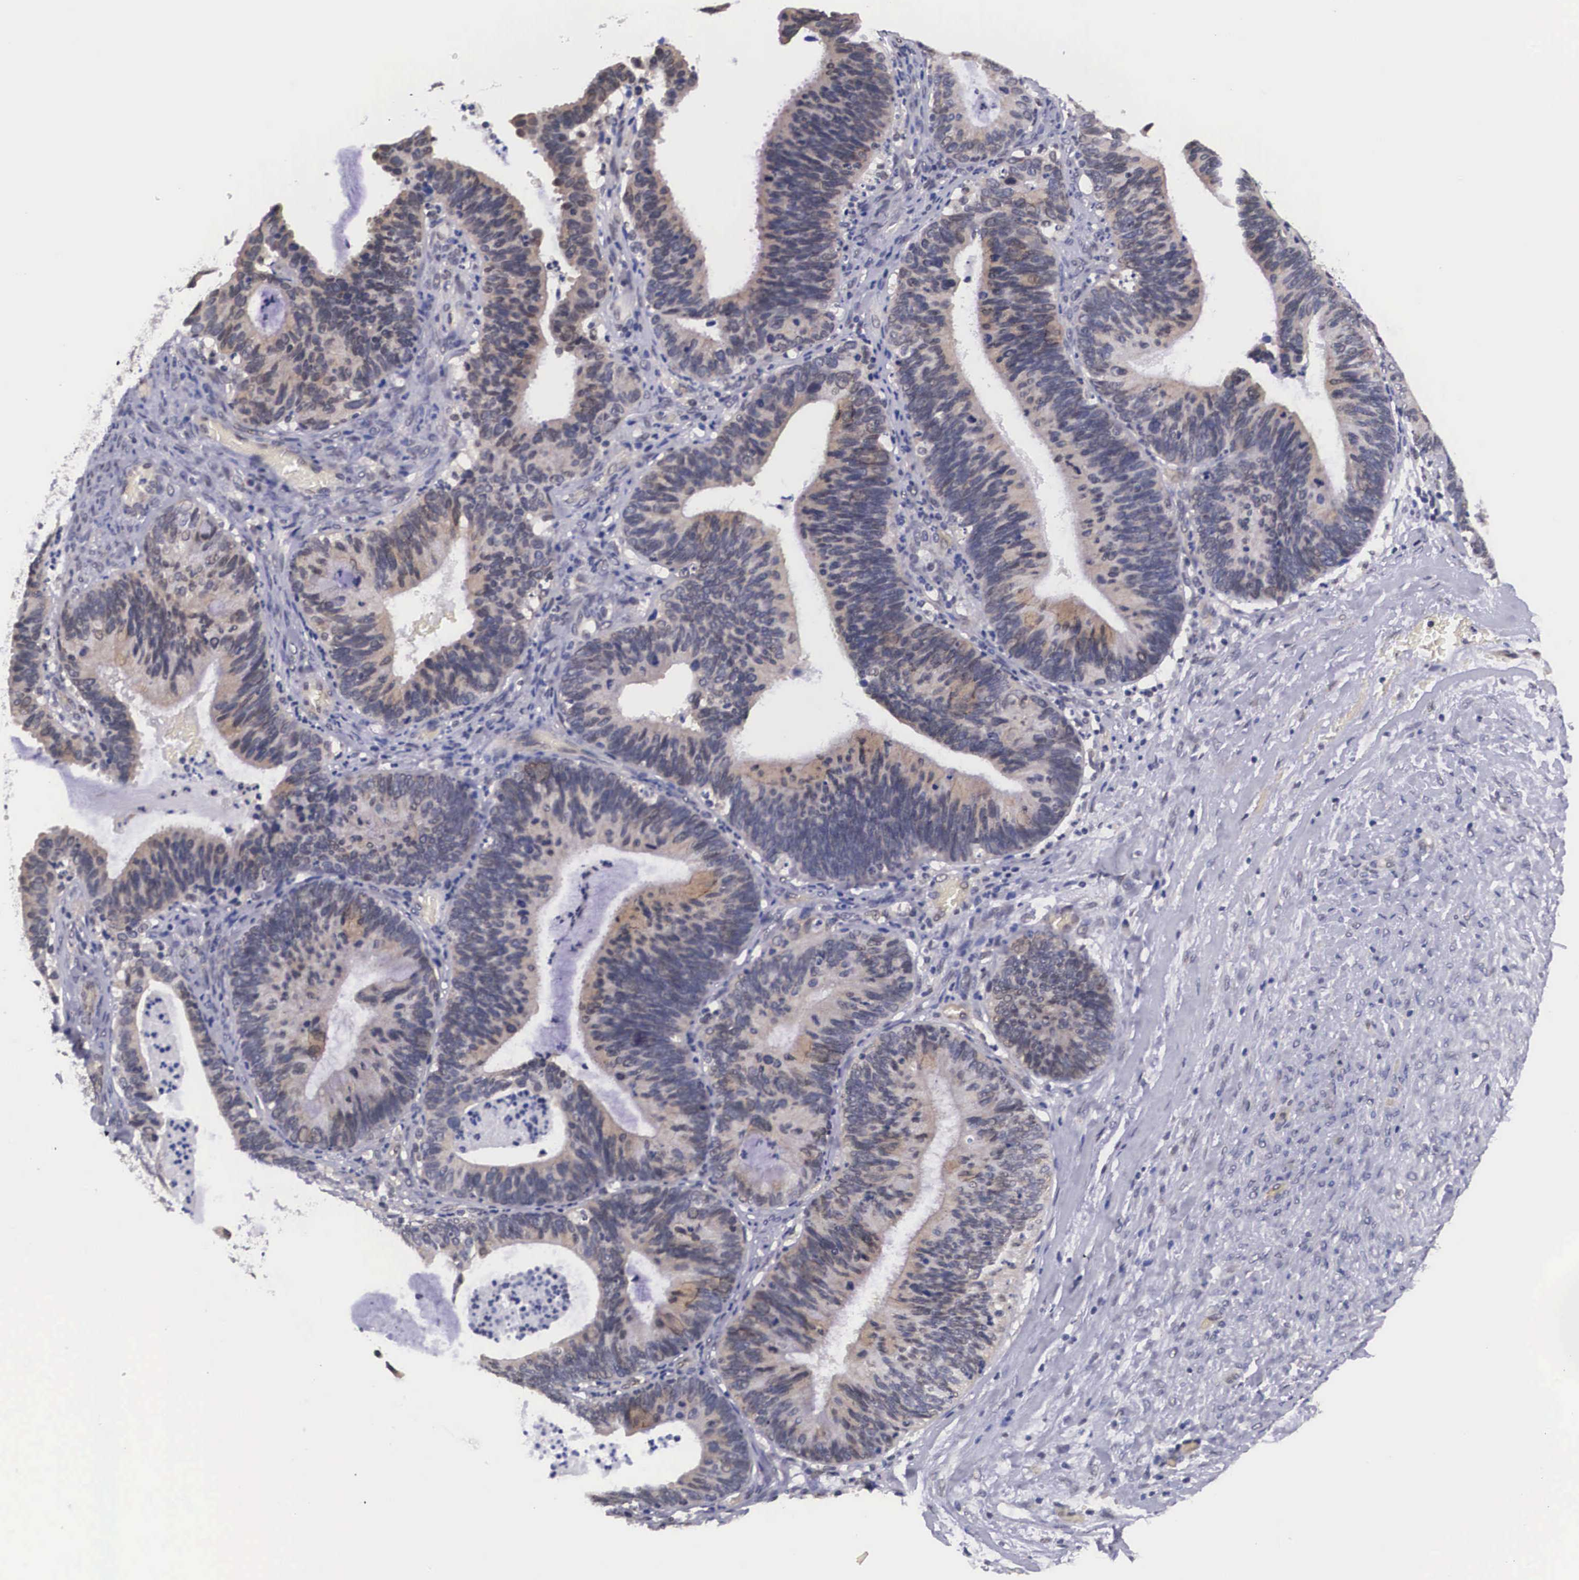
{"staining": {"intensity": "moderate", "quantity": "25%-75%", "location": "cytoplasmic/membranous"}, "tissue": "ovarian cancer", "cell_type": "Tumor cells", "image_type": "cancer", "snomed": [{"axis": "morphology", "description": "Carcinoma, endometroid"}, {"axis": "topography", "description": "Ovary"}], "caption": "IHC of human endometroid carcinoma (ovarian) shows medium levels of moderate cytoplasmic/membranous expression in approximately 25%-75% of tumor cells. Immunohistochemistry (ihc) stains the protein in brown and the nuclei are stained blue.", "gene": "OTX2", "patient": {"sex": "female", "age": 52}}